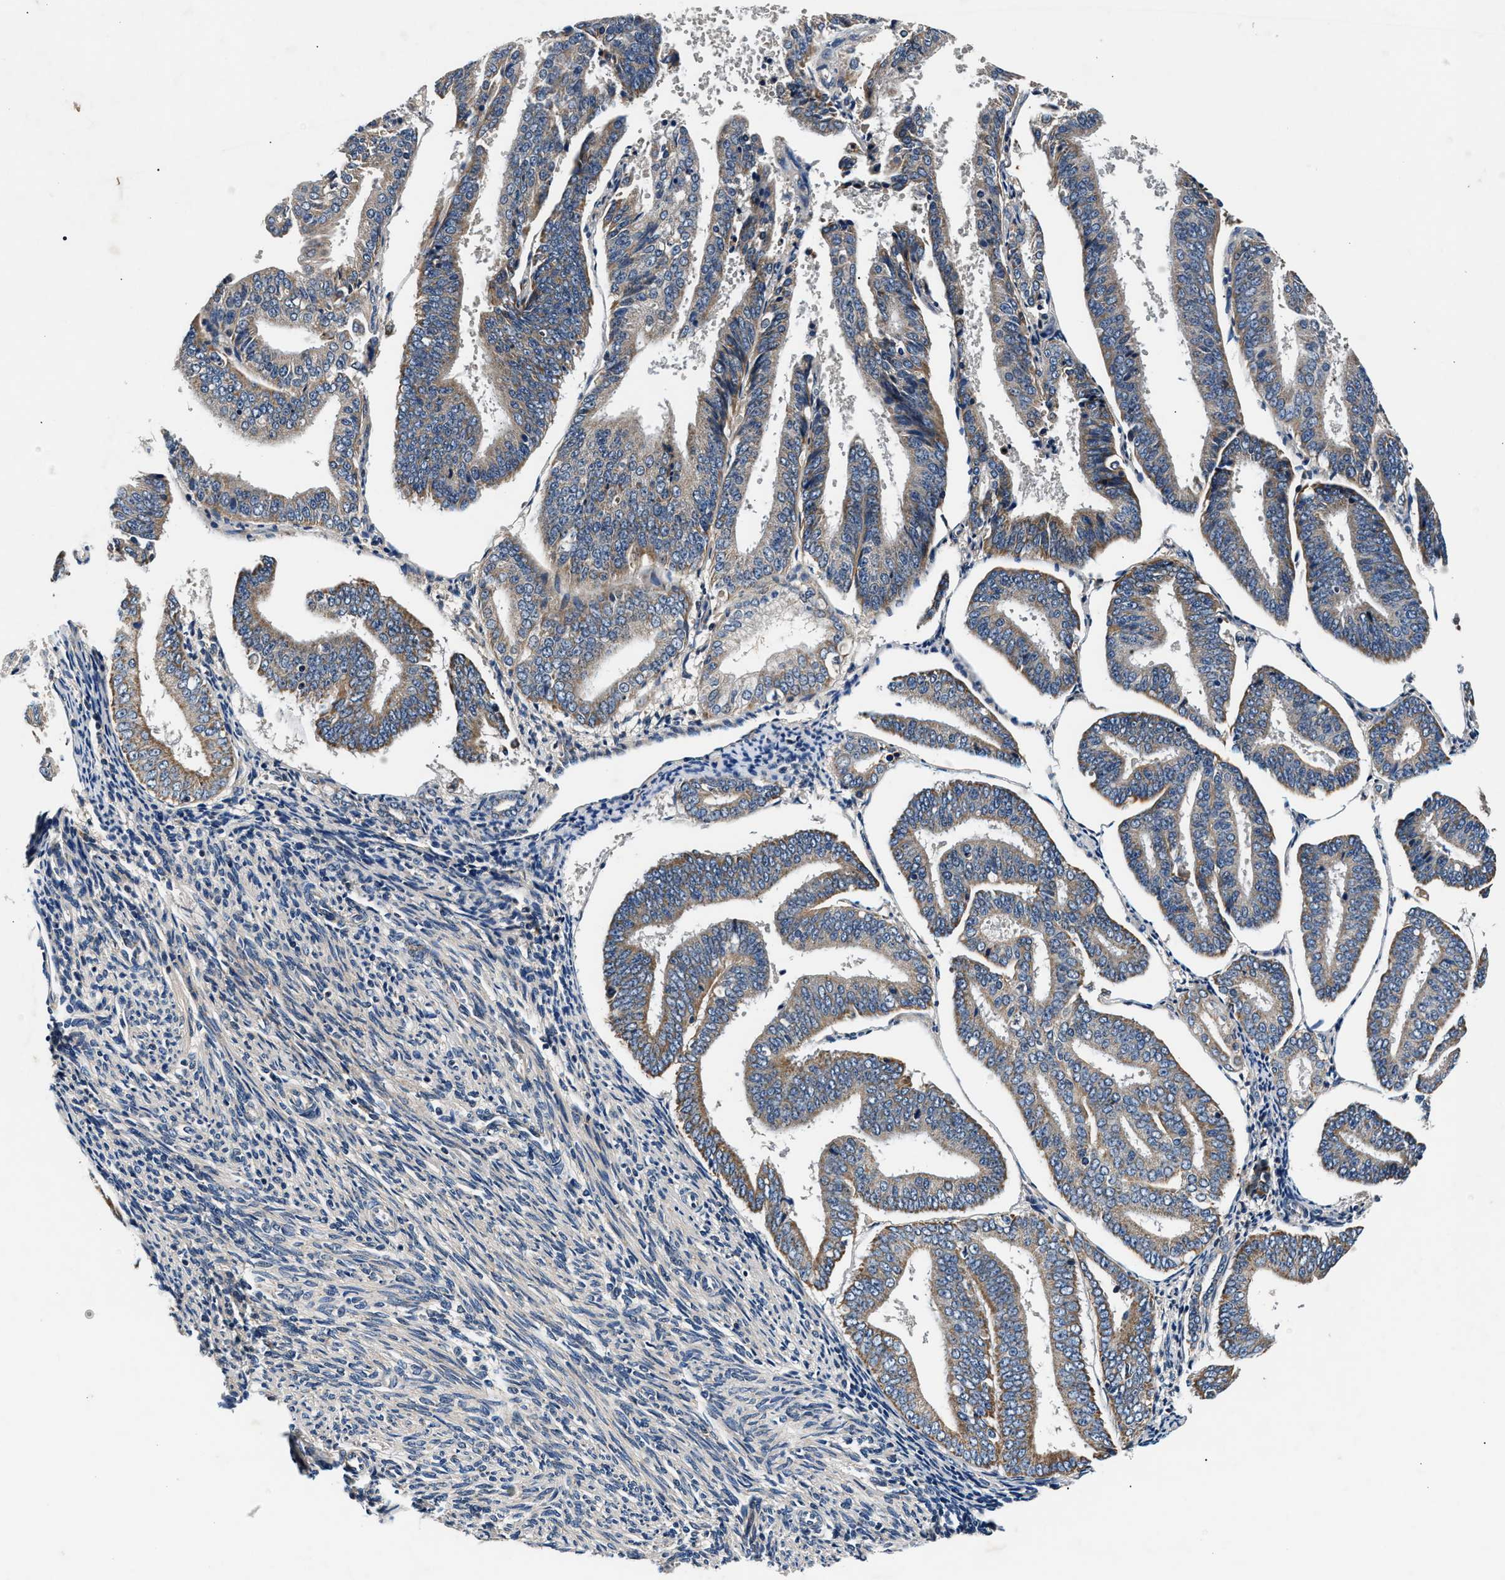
{"staining": {"intensity": "moderate", "quantity": ">75%", "location": "cytoplasmic/membranous"}, "tissue": "endometrial cancer", "cell_type": "Tumor cells", "image_type": "cancer", "snomed": [{"axis": "morphology", "description": "Adenocarcinoma, NOS"}, {"axis": "topography", "description": "Endometrium"}], "caption": "Human endometrial adenocarcinoma stained for a protein (brown) demonstrates moderate cytoplasmic/membranous positive staining in approximately >75% of tumor cells.", "gene": "IMMT", "patient": {"sex": "female", "age": 63}}